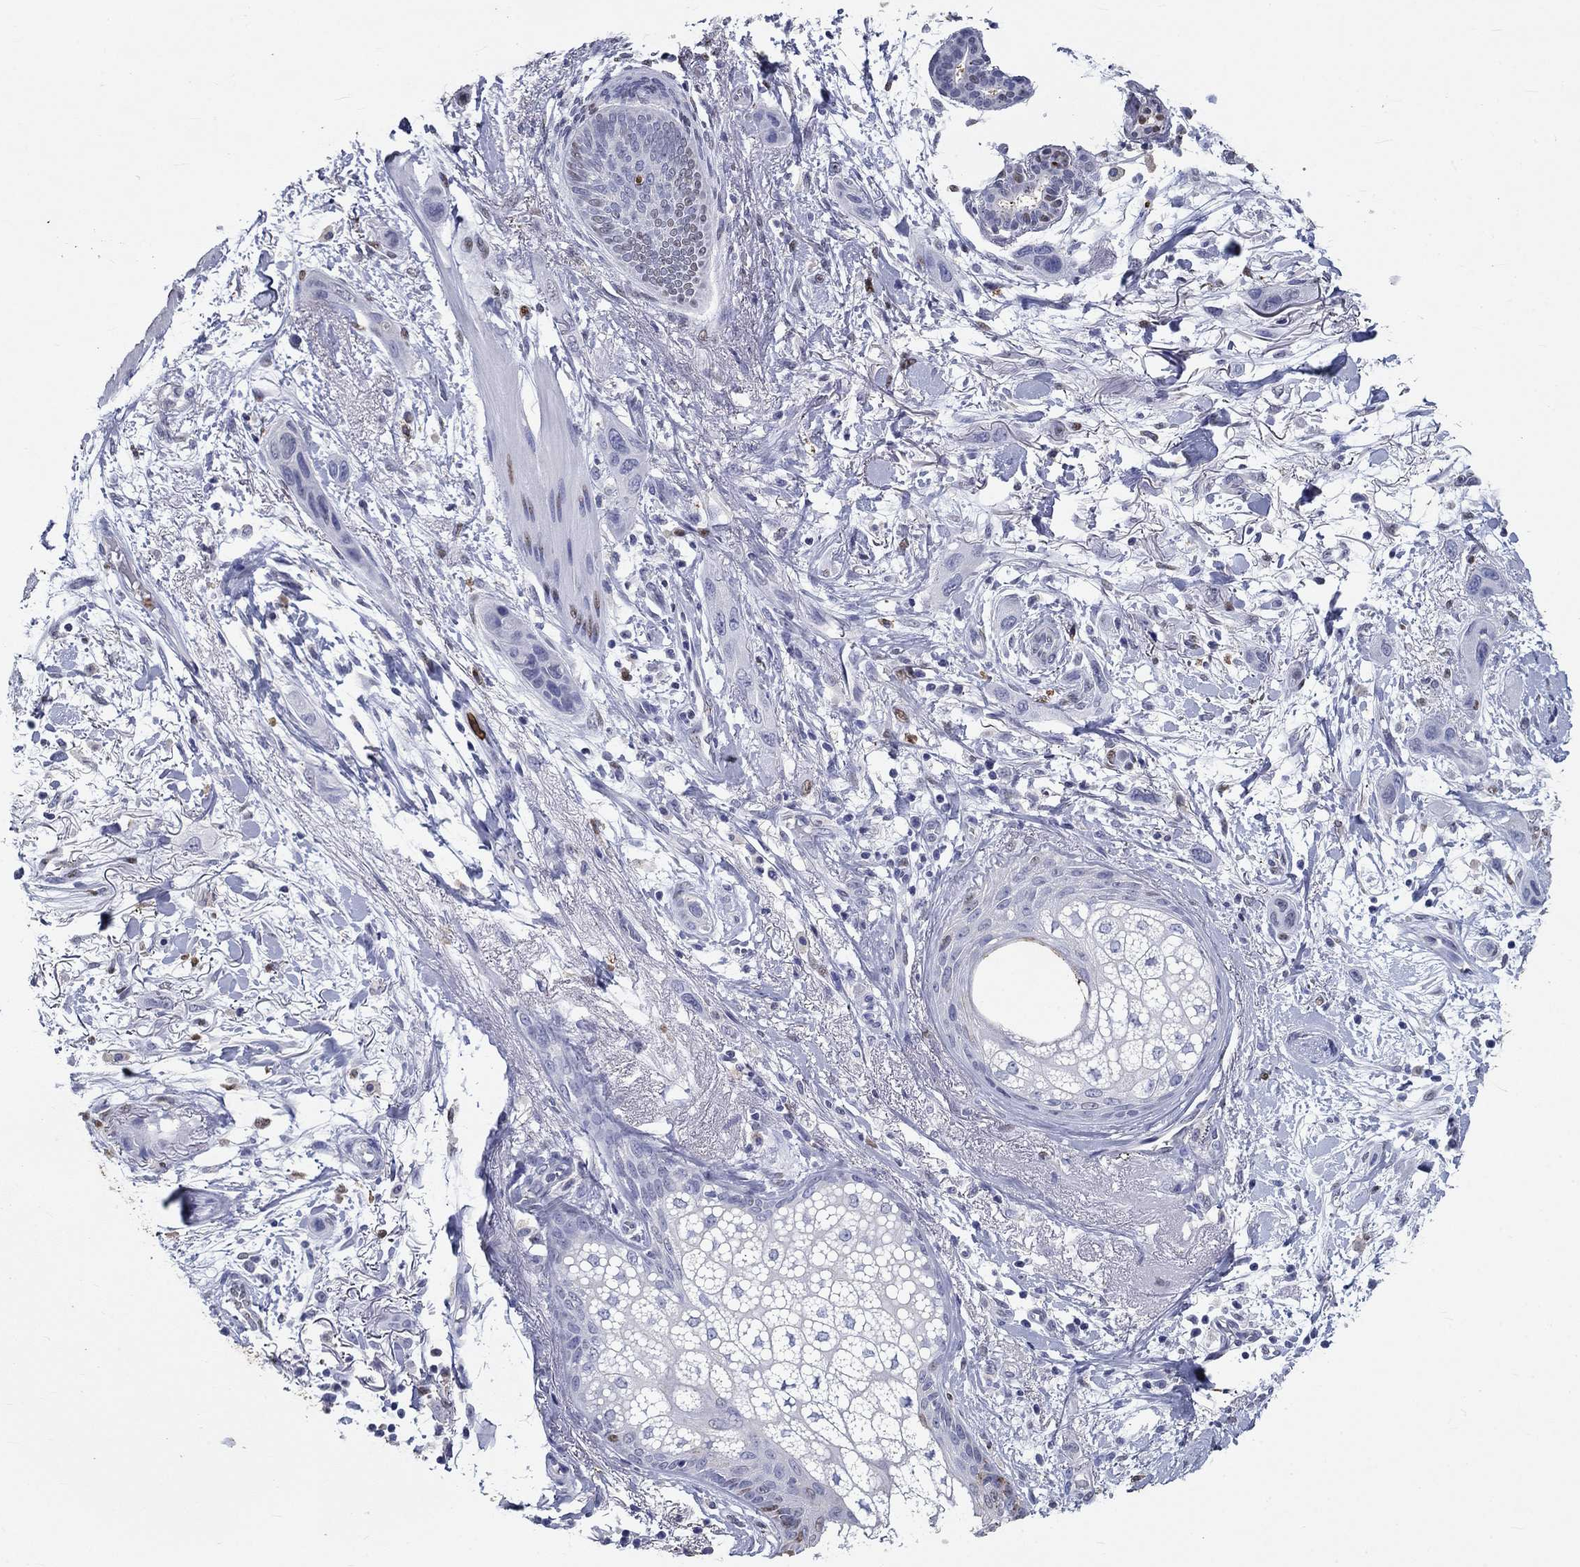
{"staining": {"intensity": "negative", "quantity": "none", "location": "none"}, "tissue": "skin cancer", "cell_type": "Tumor cells", "image_type": "cancer", "snomed": [{"axis": "morphology", "description": "Squamous cell carcinoma, NOS"}, {"axis": "topography", "description": "Skin"}], "caption": "DAB immunohistochemical staining of squamous cell carcinoma (skin) reveals no significant positivity in tumor cells. The staining was performed using DAB (3,3'-diaminobenzidine) to visualize the protein expression in brown, while the nuclei were stained in blue with hematoxylin (Magnification: 20x).", "gene": "IGSF8", "patient": {"sex": "male", "age": 79}}